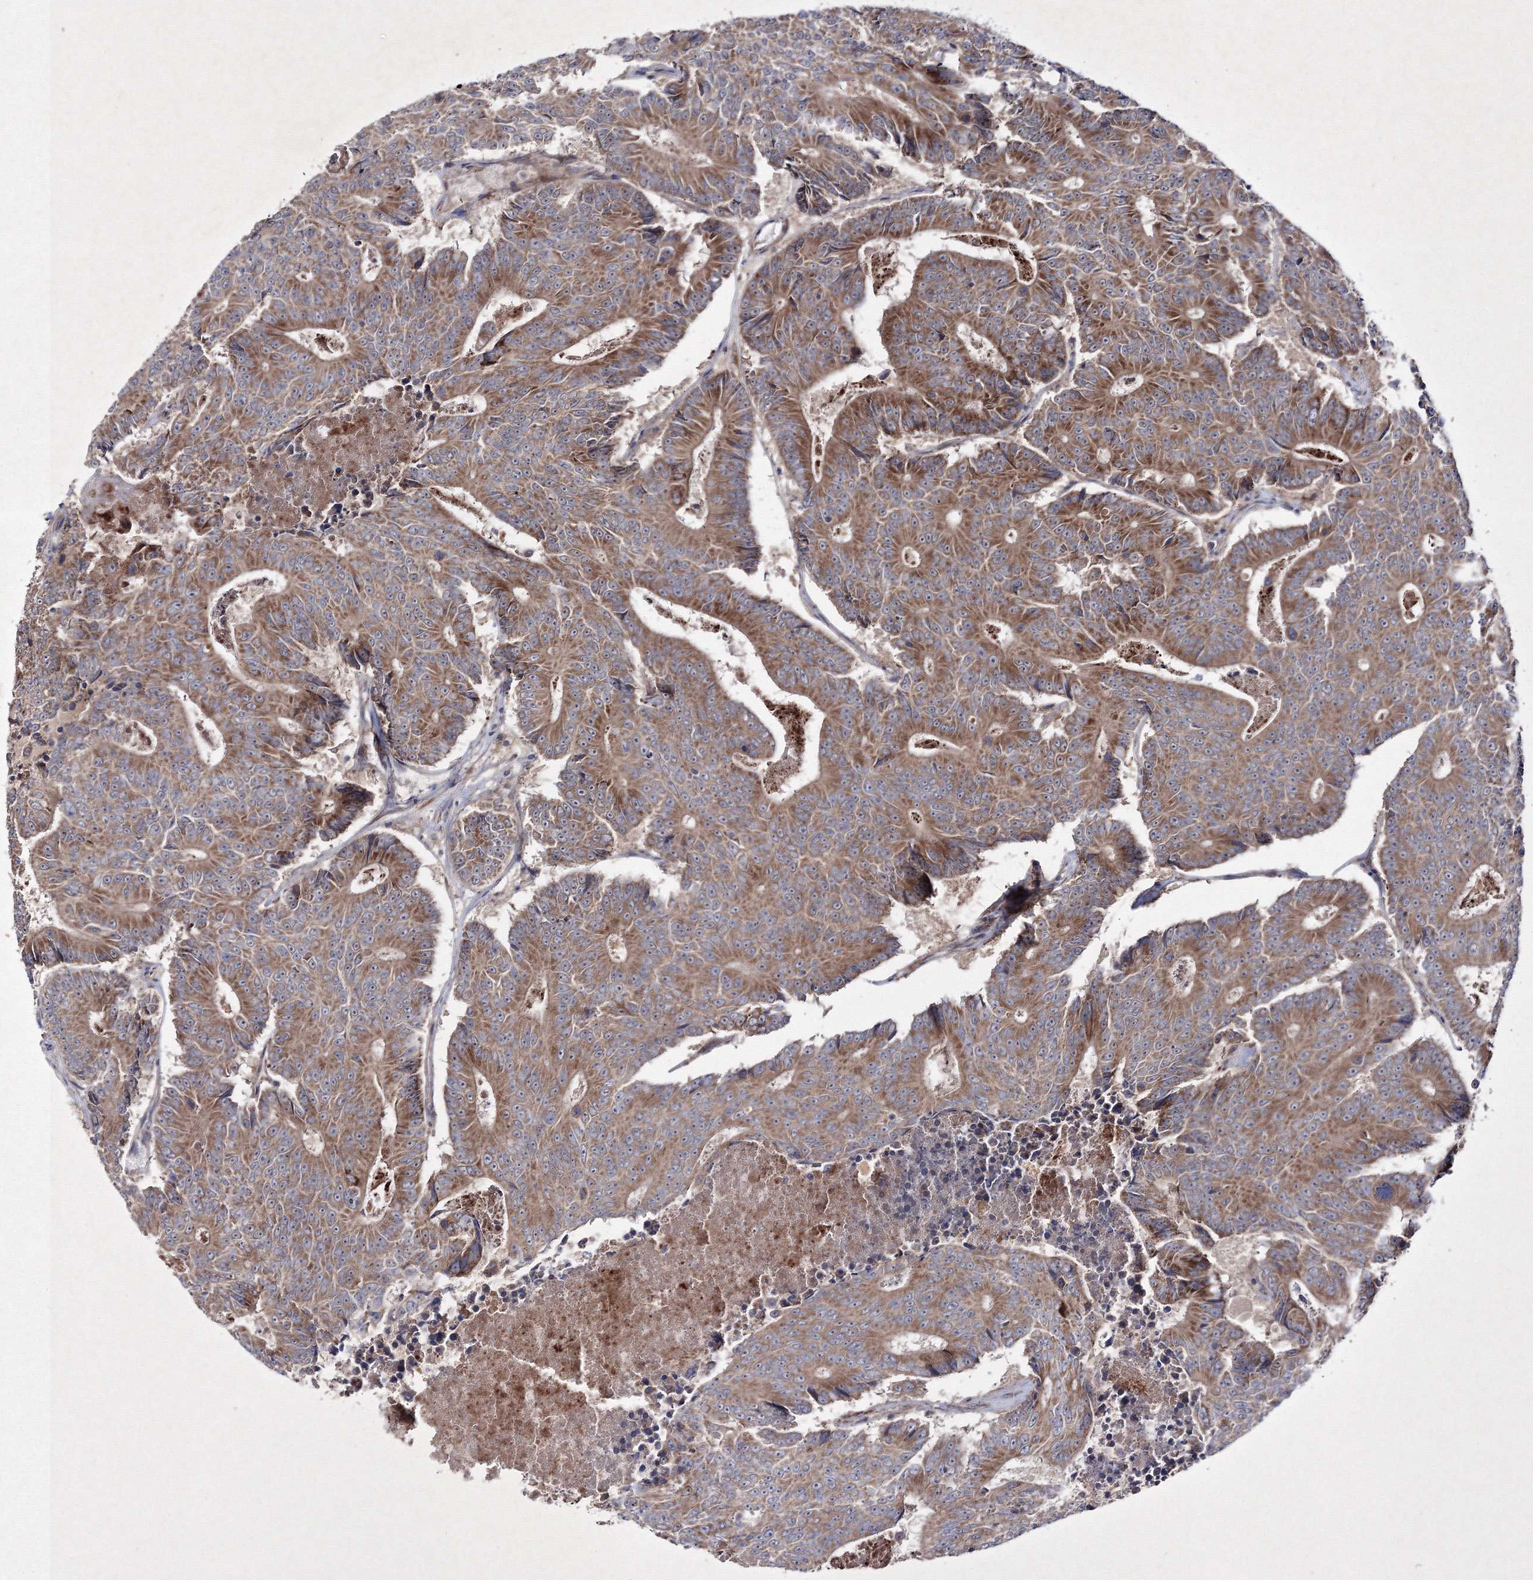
{"staining": {"intensity": "strong", "quantity": ">75%", "location": "cytoplasmic/membranous"}, "tissue": "colorectal cancer", "cell_type": "Tumor cells", "image_type": "cancer", "snomed": [{"axis": "morphology", "description": "Adenocarcinoma, NOS"}, {"axis": "topography", "description": "Colon"}], "caption": "Approximately >75% of tumor cells in colorectal cancer exhibit strong cytoplasmic/membranous protein positivity as visualized by brown immunohistochemical staining.", "gene": "GFM1", "patient": {"sex": "male", "age": 83}}